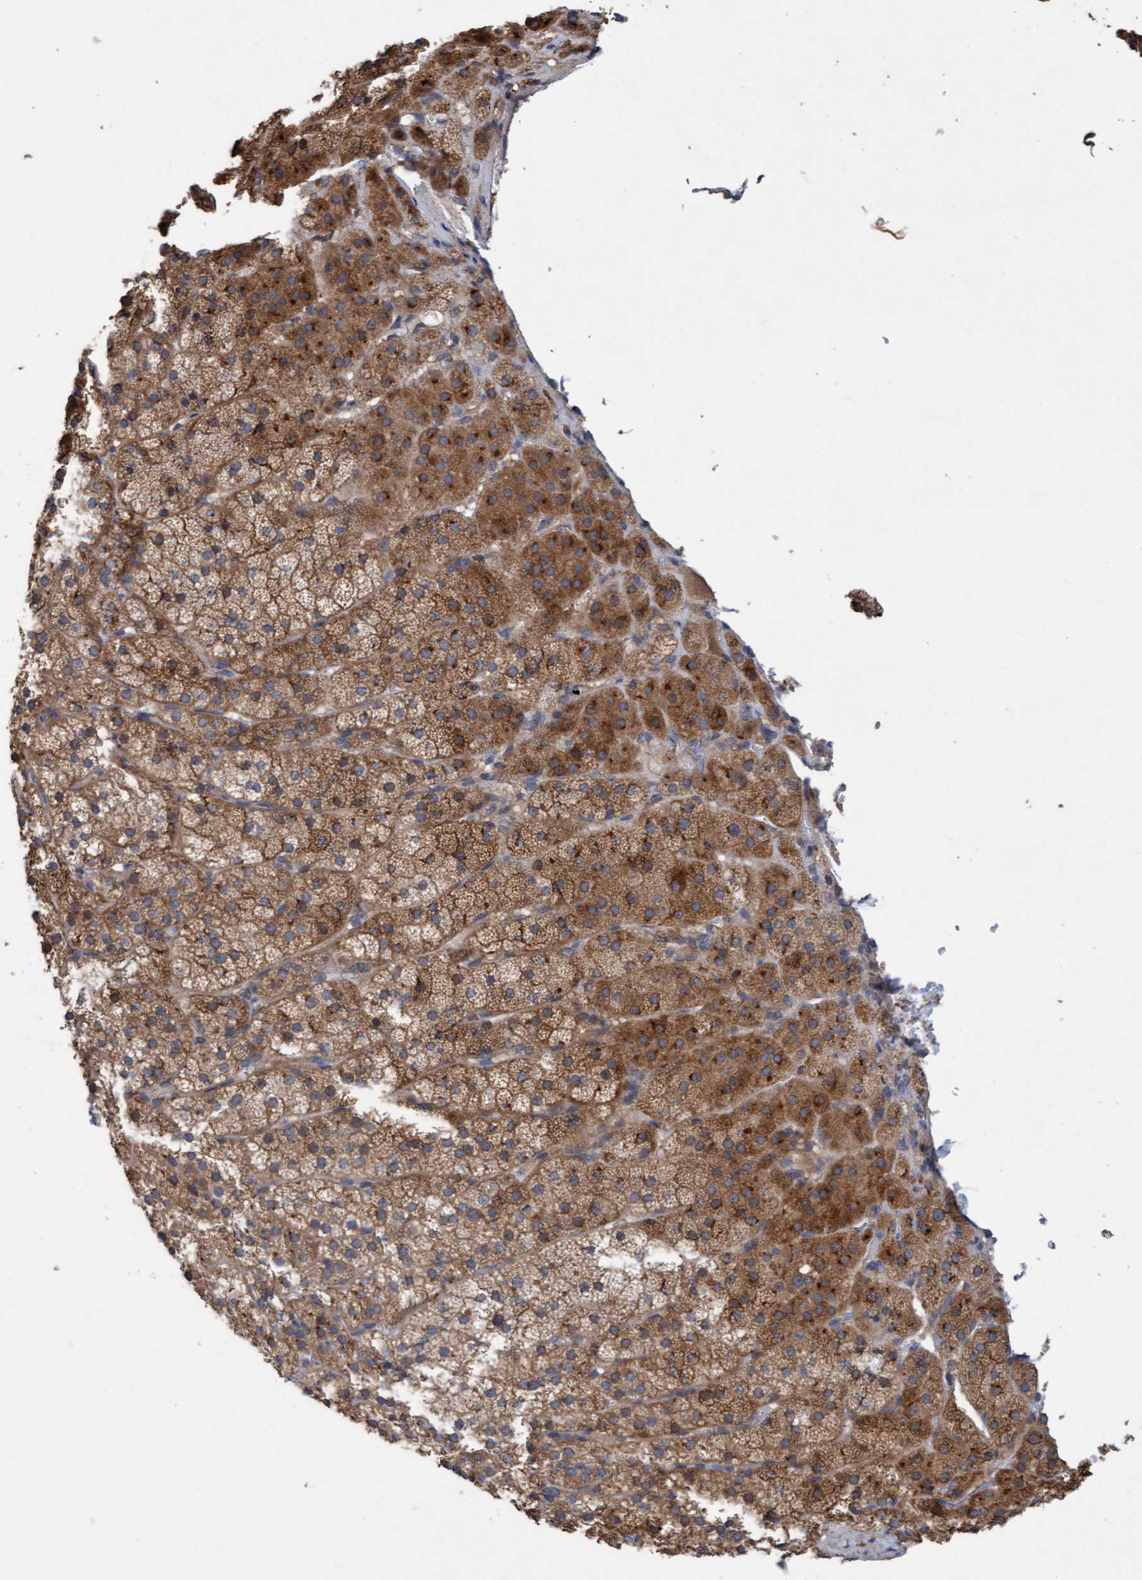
{"staining": {"intensity": "moderate", "quantity": ">75%", "location": "cytoplasmic/membranous"}, "tissue": "adrenal gland", "cell_type": "Glandular cells", "image_type": "normal", "snomed": [{"axis": "morphology", "description": "Normal tissue, NOS"}, {"axis": "topography", "description": "Adrenal gland"}], "caption": "Protein staining of benign adrenal gland demonstrates moderate cytoplasmic/membranous positivity in approximately >75% of glandular cells. (brown staining indicates protein expression, while blue staining denotes nuclei).", "gene": "DDHD2", "patient": {"sex": "female", "age": 44}}